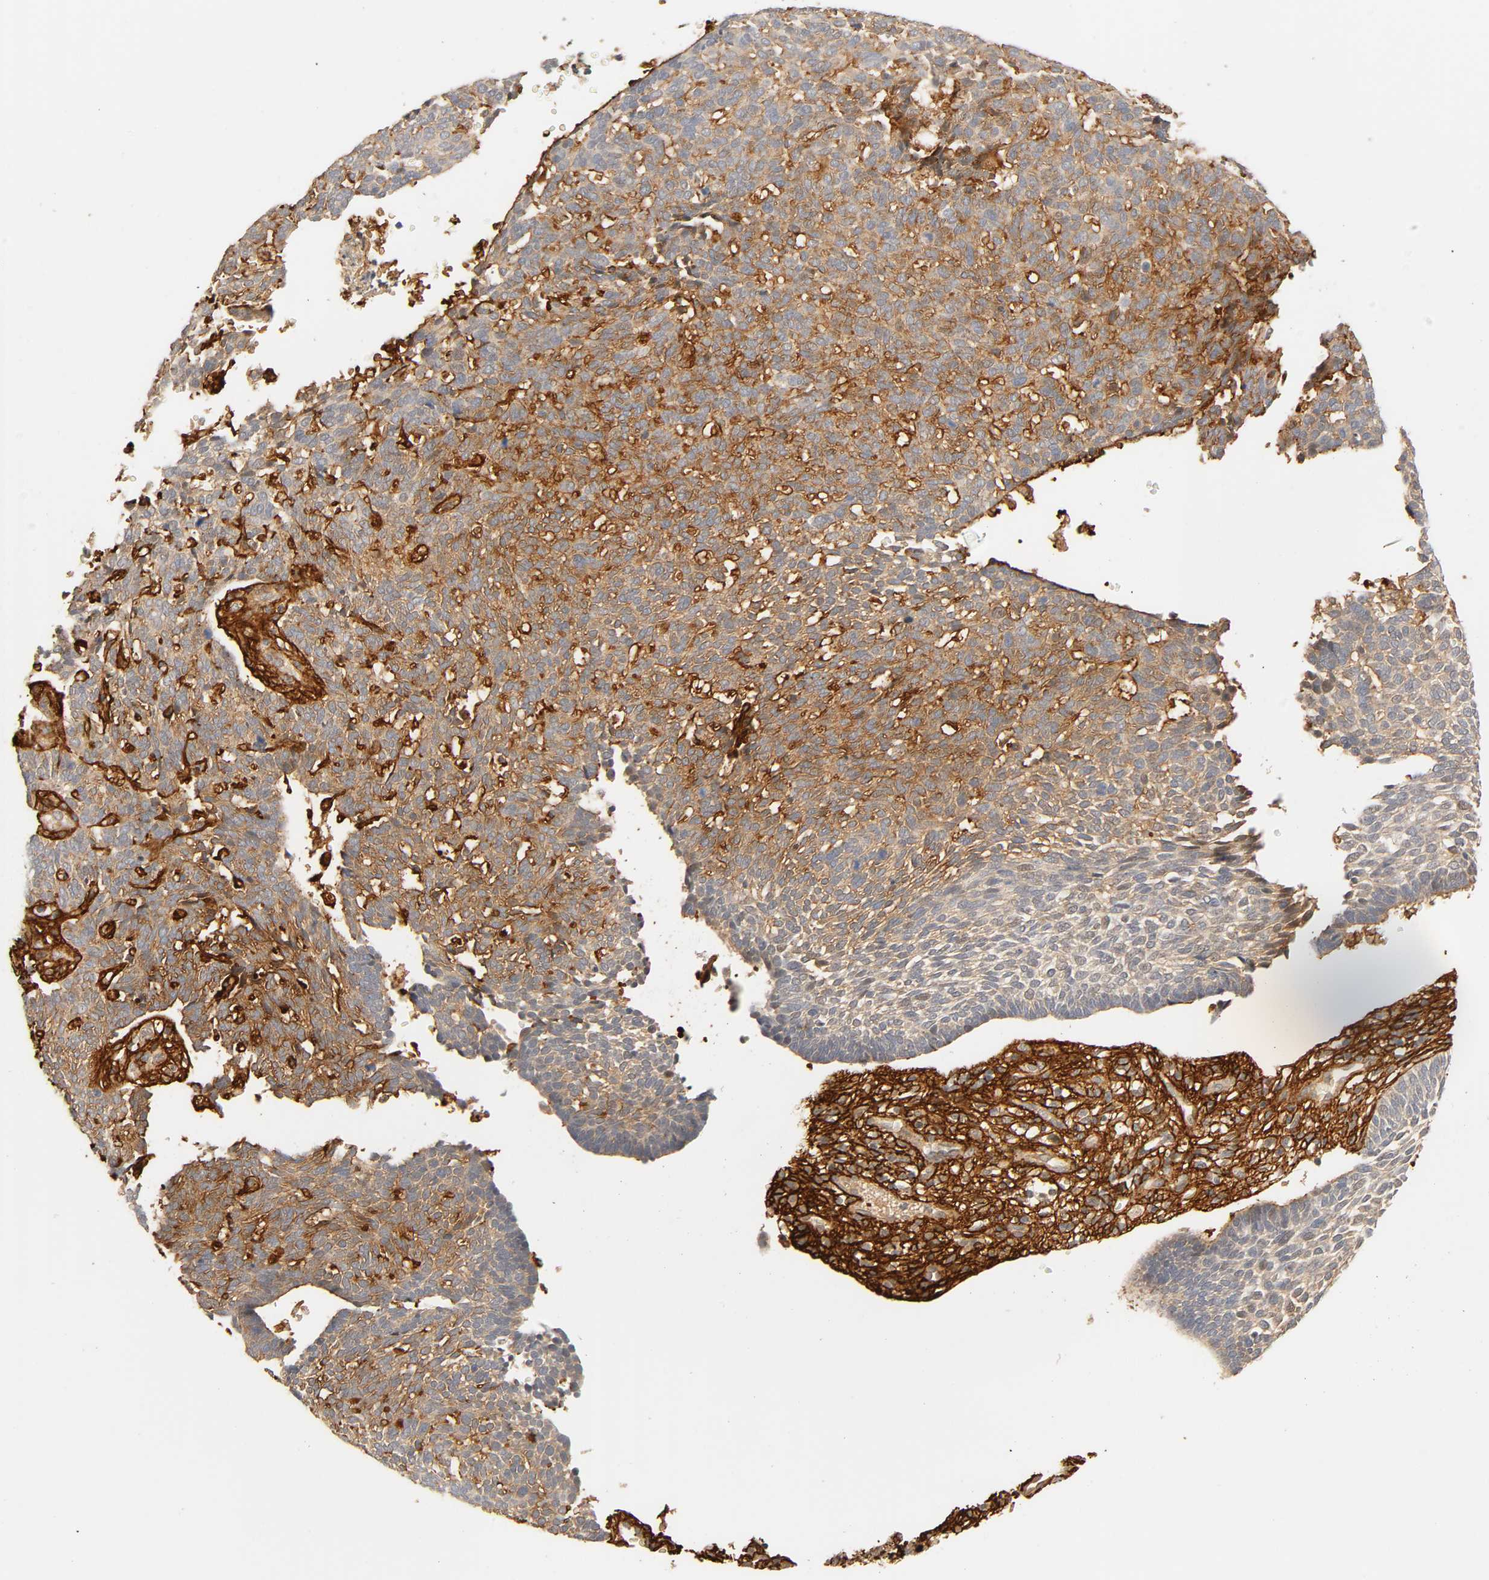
{"staining": {"intensity": "strong", "quantity": "25%-75%", "location": "cytoplasmic/membranous"}, "tissue": "skin cancer", "cell_type": "Tumor cells", "image_type": "cancer", "snomed": [{"axis": "morphology", "description": "Normal tissue, NOS"}, {"axis": "morphology", "description": "Basal cell carcinoma"}, {"axis": "topography", "description": "Skin"}], "caption": "This is a photomicrograph of immunohistochemistry (IHC) staining of skin basal cell carcinoma, which shows strong positivity in the cytoplasmic/membranous of tumor cells.", "gene": "CACNA1G", "patient": {"sex": "male", "age": 87}}